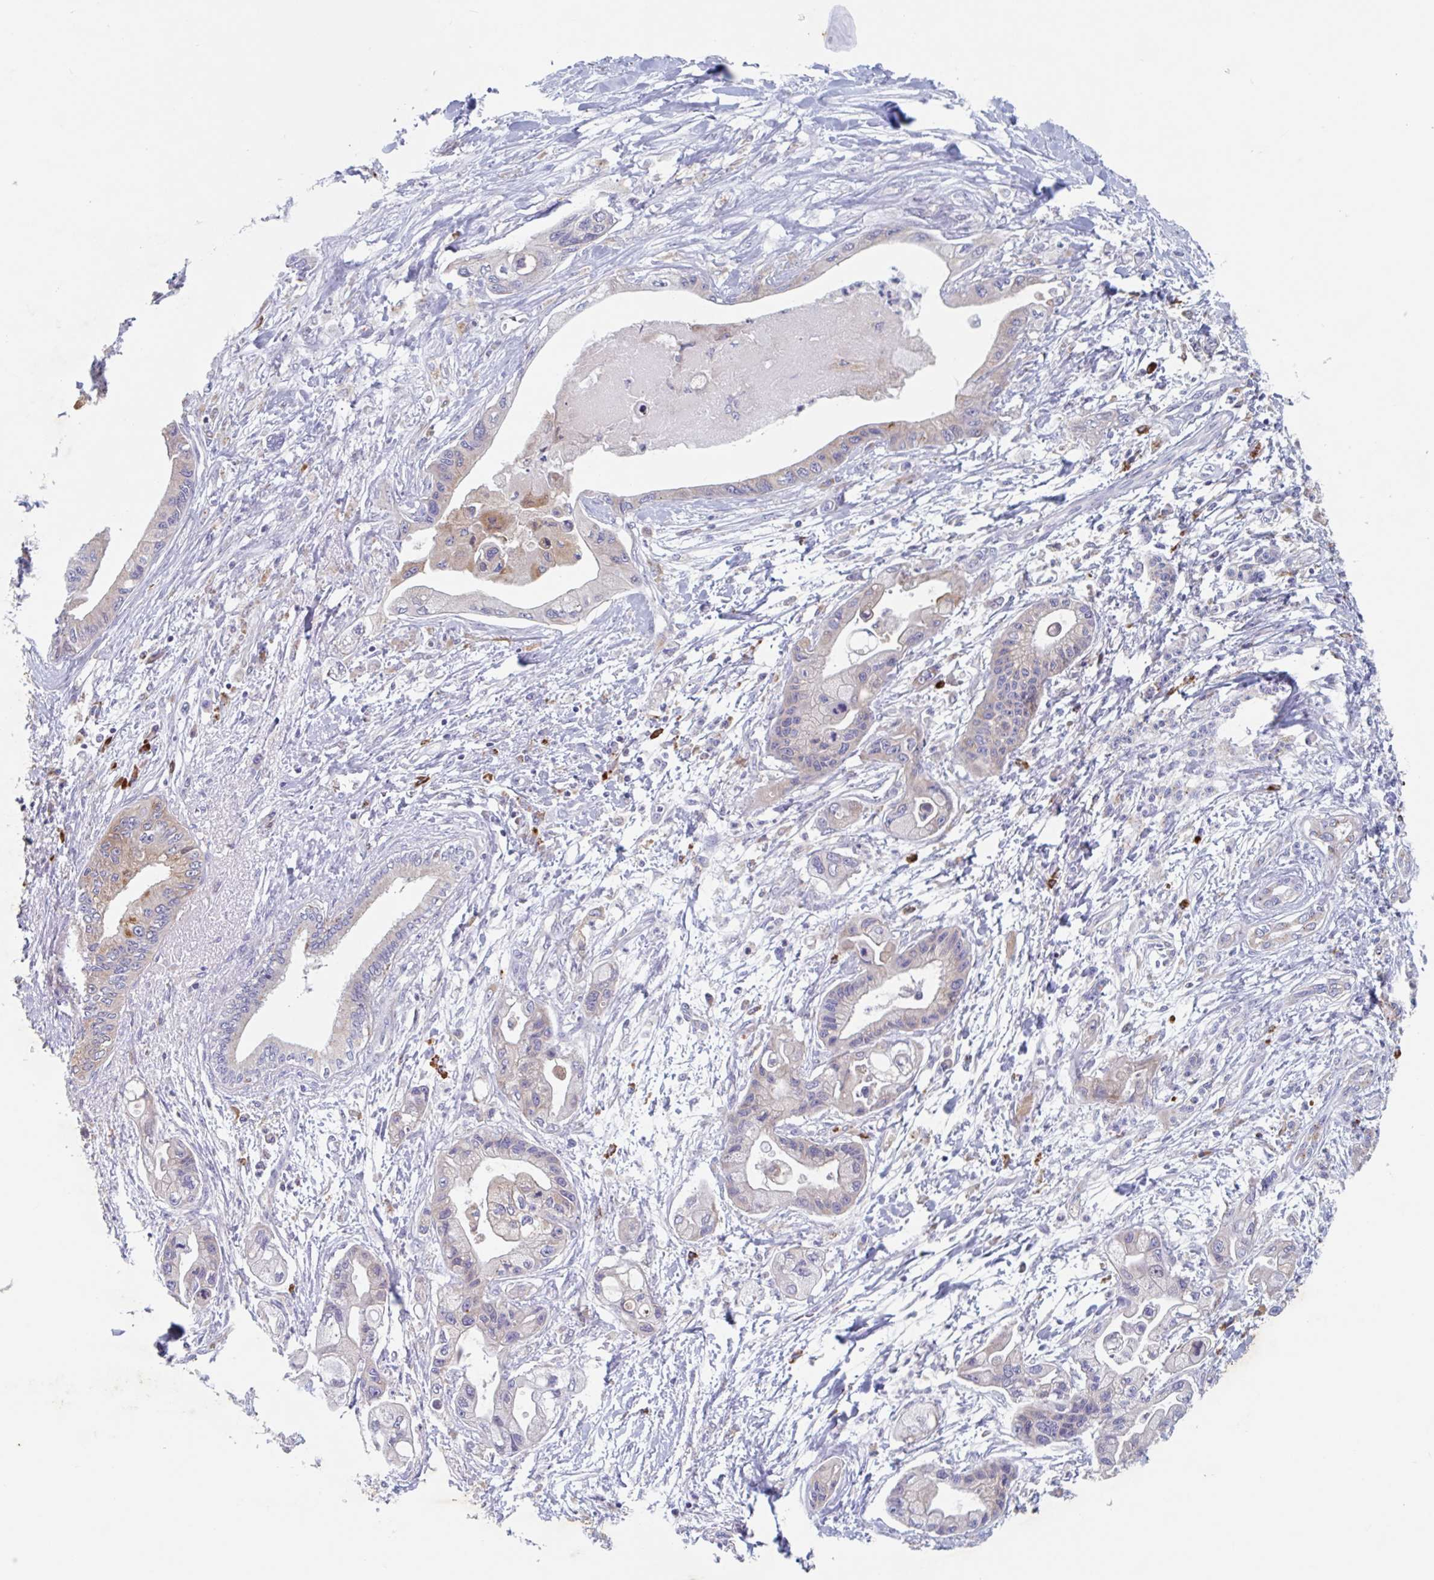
{"staining": {"intensity": "weak", "quantity": "<25%", "location": "cytoplasmic/membranous"}, "tissue": "pancreatic cancer", "cell_type": "Tumor cells", "image_type": "cancer", "snomed": [{"axis": "morphology", "description": "Adenocarcinoma, NOS"}, {"axis": "topography", "description": "Pancreas"}], "caption": "Pancreatic adenocarcinoma was stained to show a protein in brown. There is no significant expression in tumor cells. Nuclei are stained in blue.", "gene": "MANBA", "patient": {"sex": "male", "age": 61}}